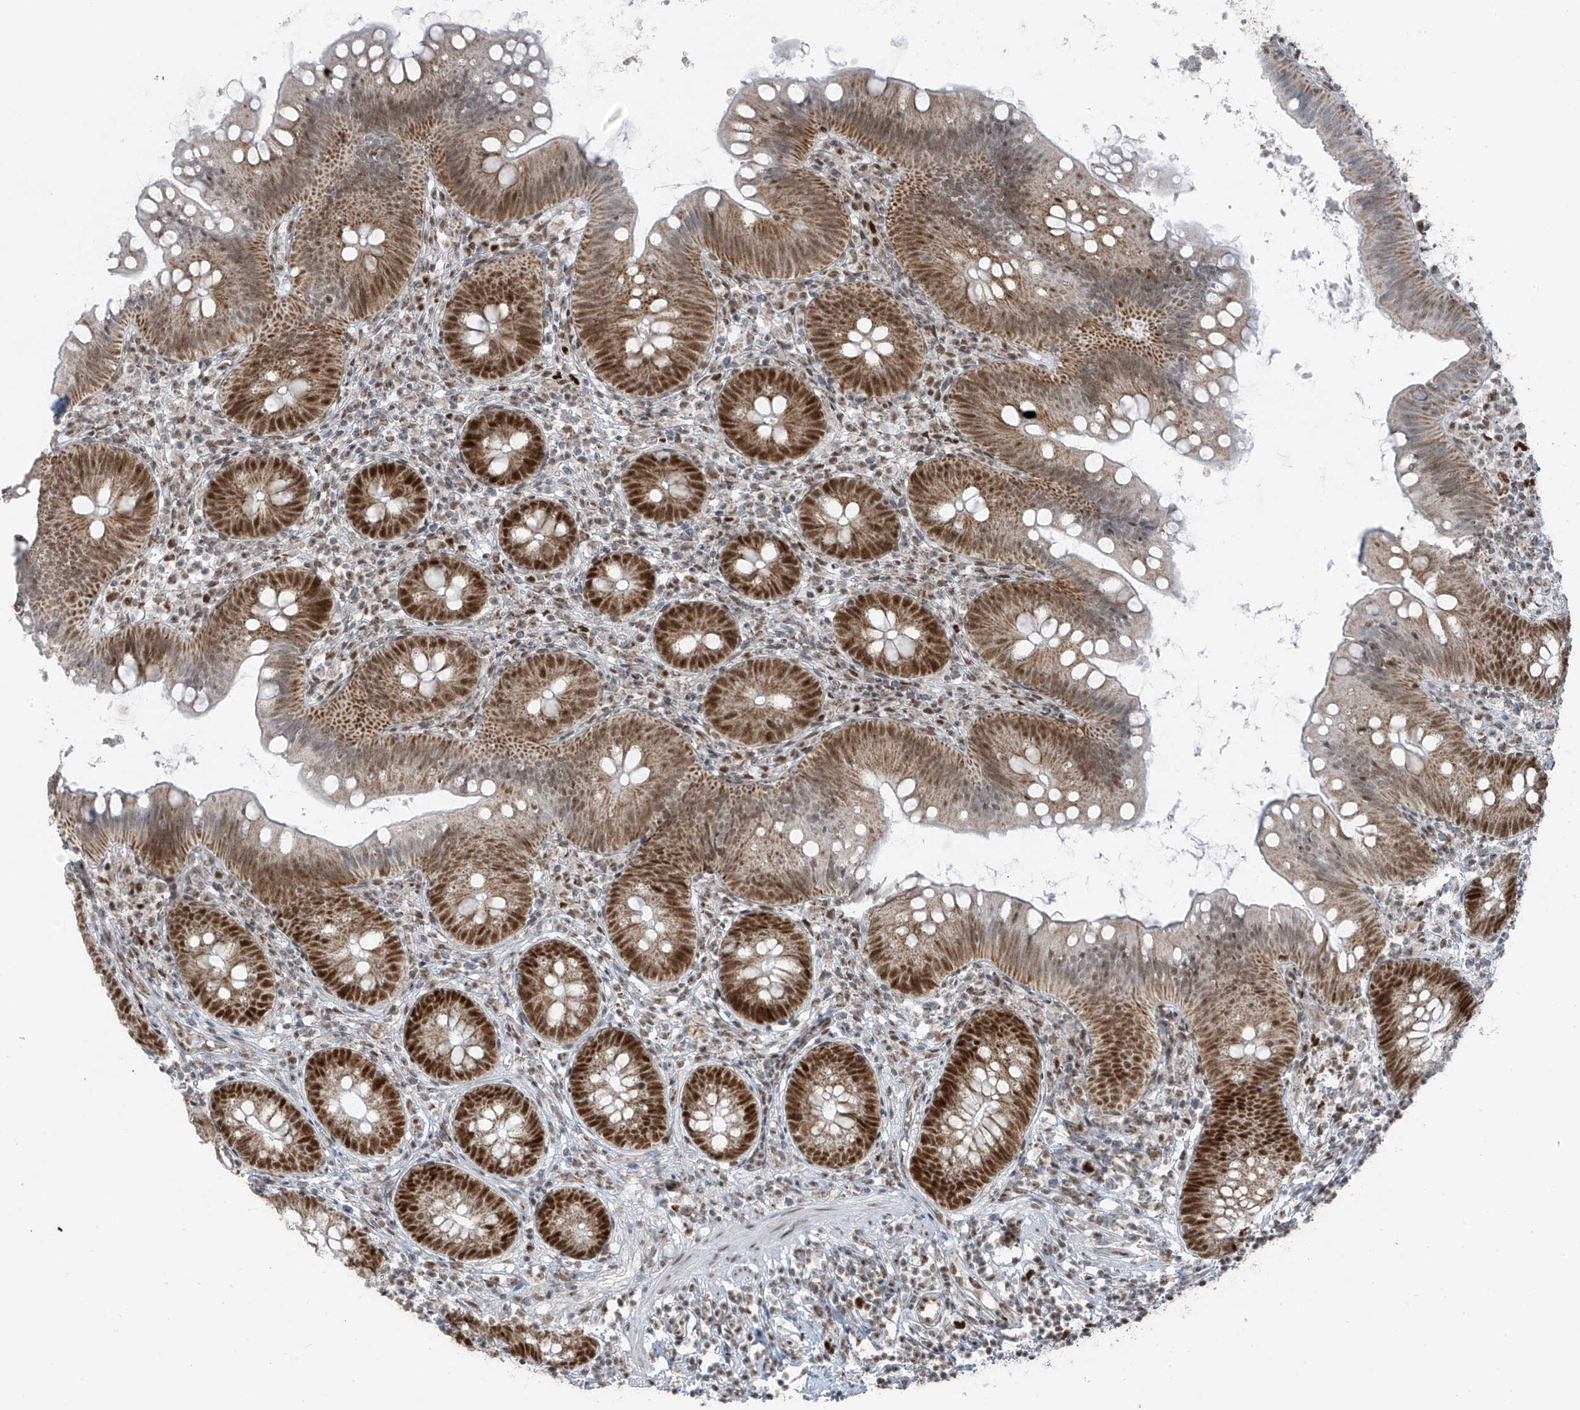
{"staining": {"intensity": "strong", "quantity": ">75%", "location": "cytoplasmic/membranous,nuclear"}, "tissue": "appendix", "cell_type": "Glandular cells", "image_type": "normal", "snomed": [{"axis": "morphology", "description": "Normal tissue, NOS"}, {"axis": "topography", "description": "Appendix"}], "caption": "Protein analysis of normal appendix displays strong cytoplasmic/membranous,nuclear expression in approximately >75% of glandular cells.", "gene": "WRNIP1", "patient": {"sex": "female", "age": 62}}